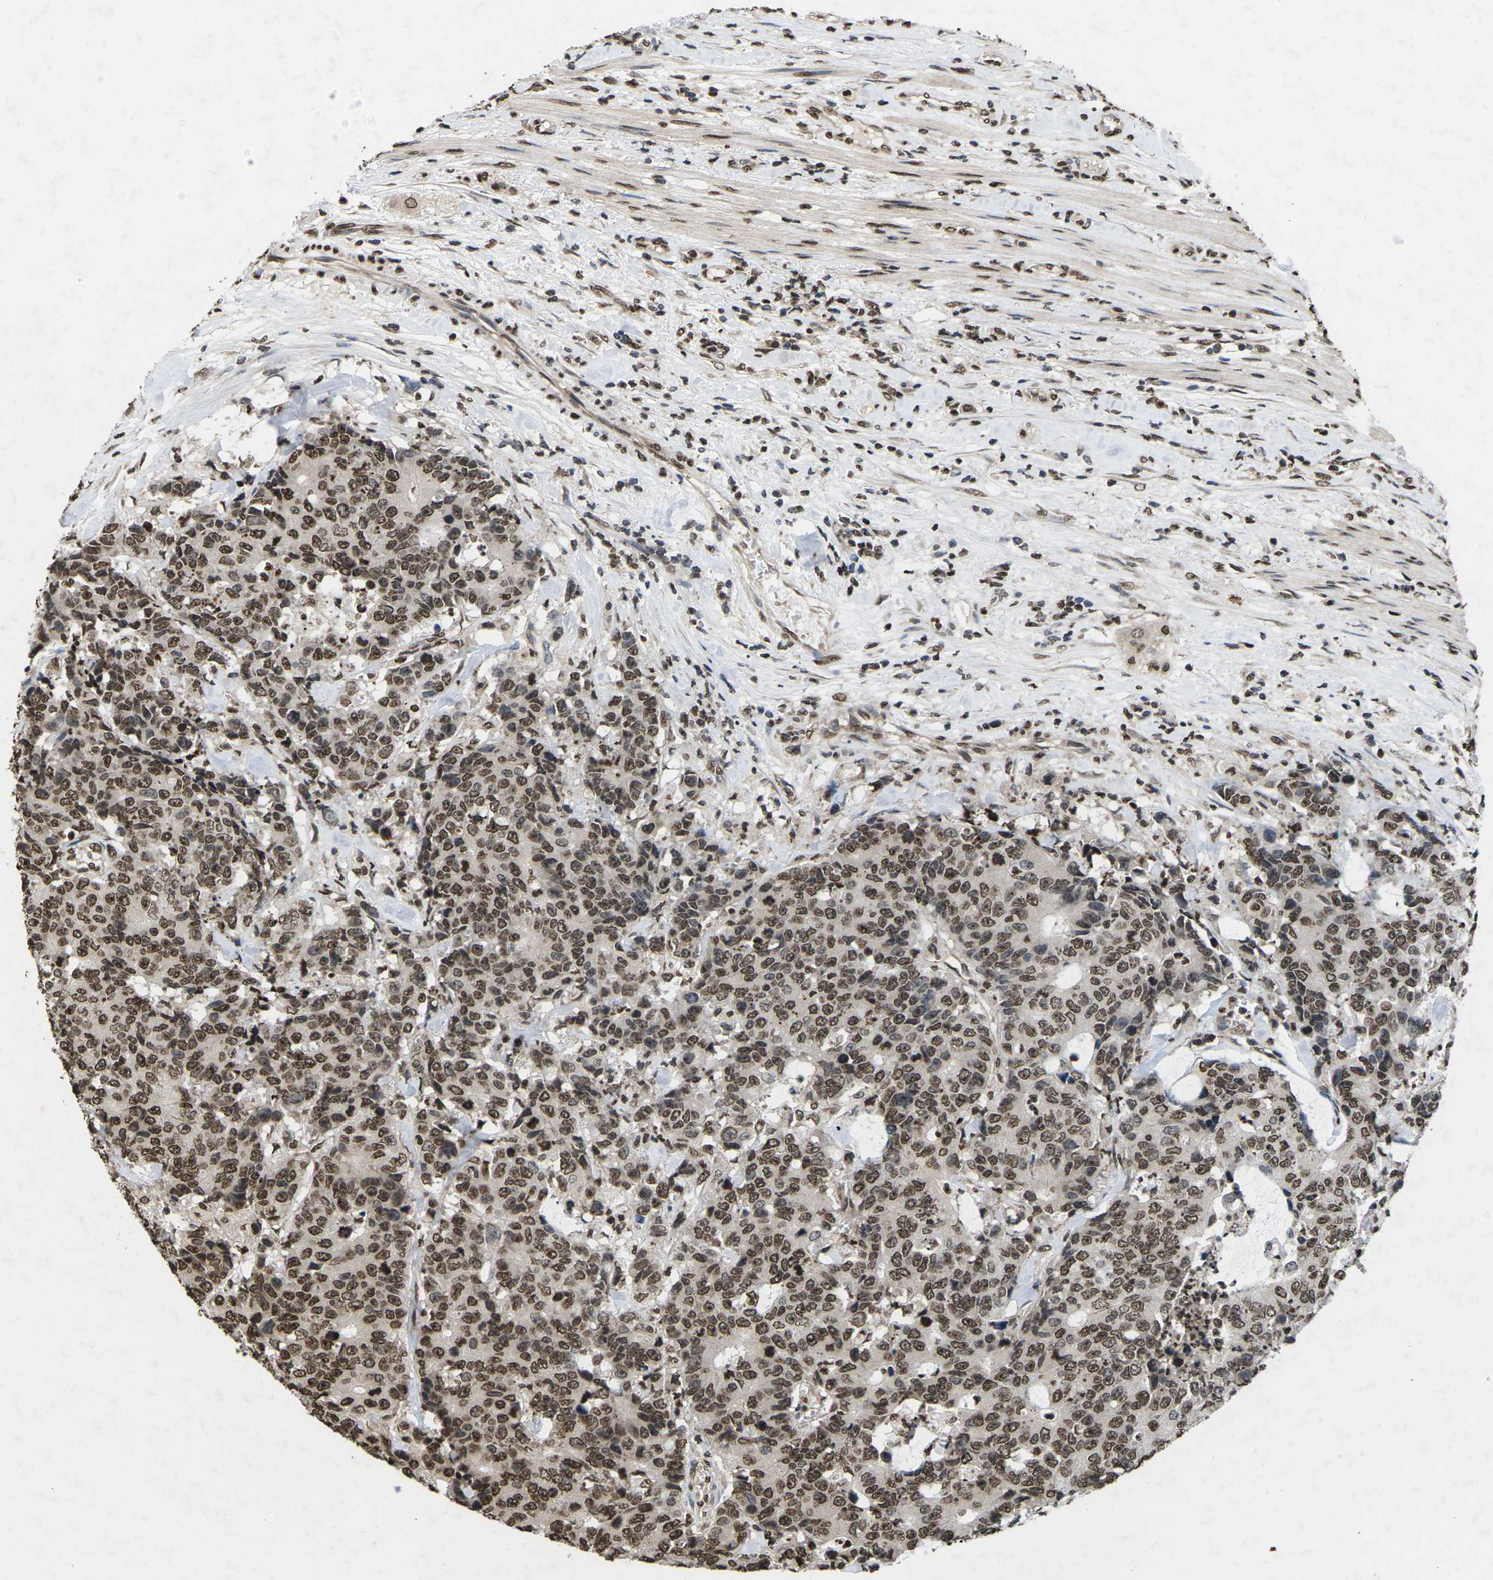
{"staining": {"intensity": "moderate", "quantity": ">75%", "location": "nuclear"}, "tissue": "colorectal cancer", "cell_type": "Tumor cells", "image_type": "cancer", "snomed": [{"axis": "morphology", "description": "Adenocarcinoma, NOS"}, {"axis": "topography", "description": "Colon"}], "caption": "An image of colorectal cancer (adenocarcinoma) stained for a protein exhibits moderate nuclear brown staining in tumor cells. Nuclei are stained in blue.", "gene": "EMSY", "patient": {"sex": "female", "age": 86}}